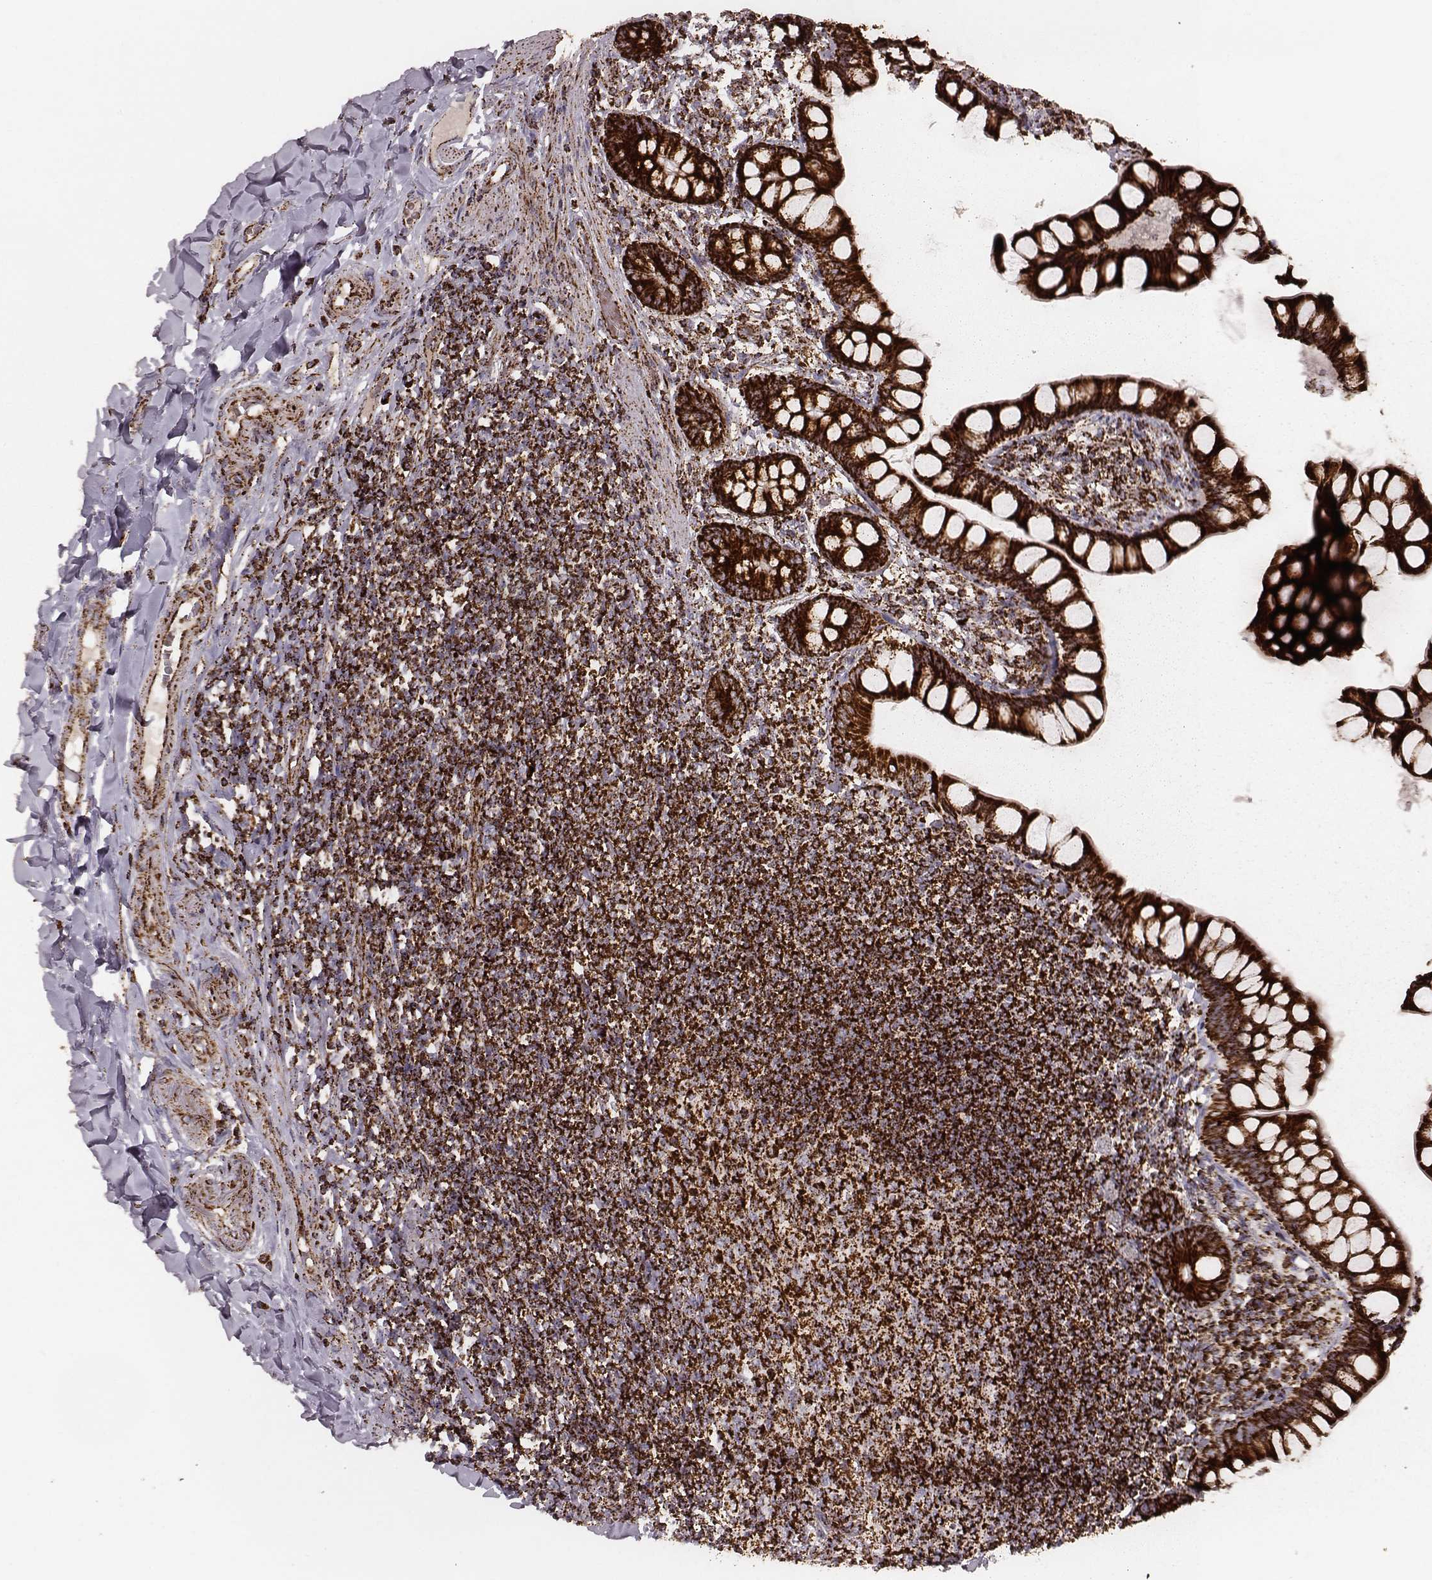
{"staining": {"intensity": "strong", "quantity": ">75%", "location": "cytoplasmic/membranous"}, "tissue": "small intestine", "cell_type": "Glandular cells", "image_type": "normal", "snomed": [{"axis": "morphology", "description": "Normal tissue, NOS"}, {"axis": "topography", "description": "Small intestine"}], "caption": "Immunohistochemical staining of normal small intestine reveals high levels of strong cytoplasmic/membranous staining in approximately >75% of glandular cells.", "gene": "TUFM", "patient": {"sex": "male", "age": 70}}